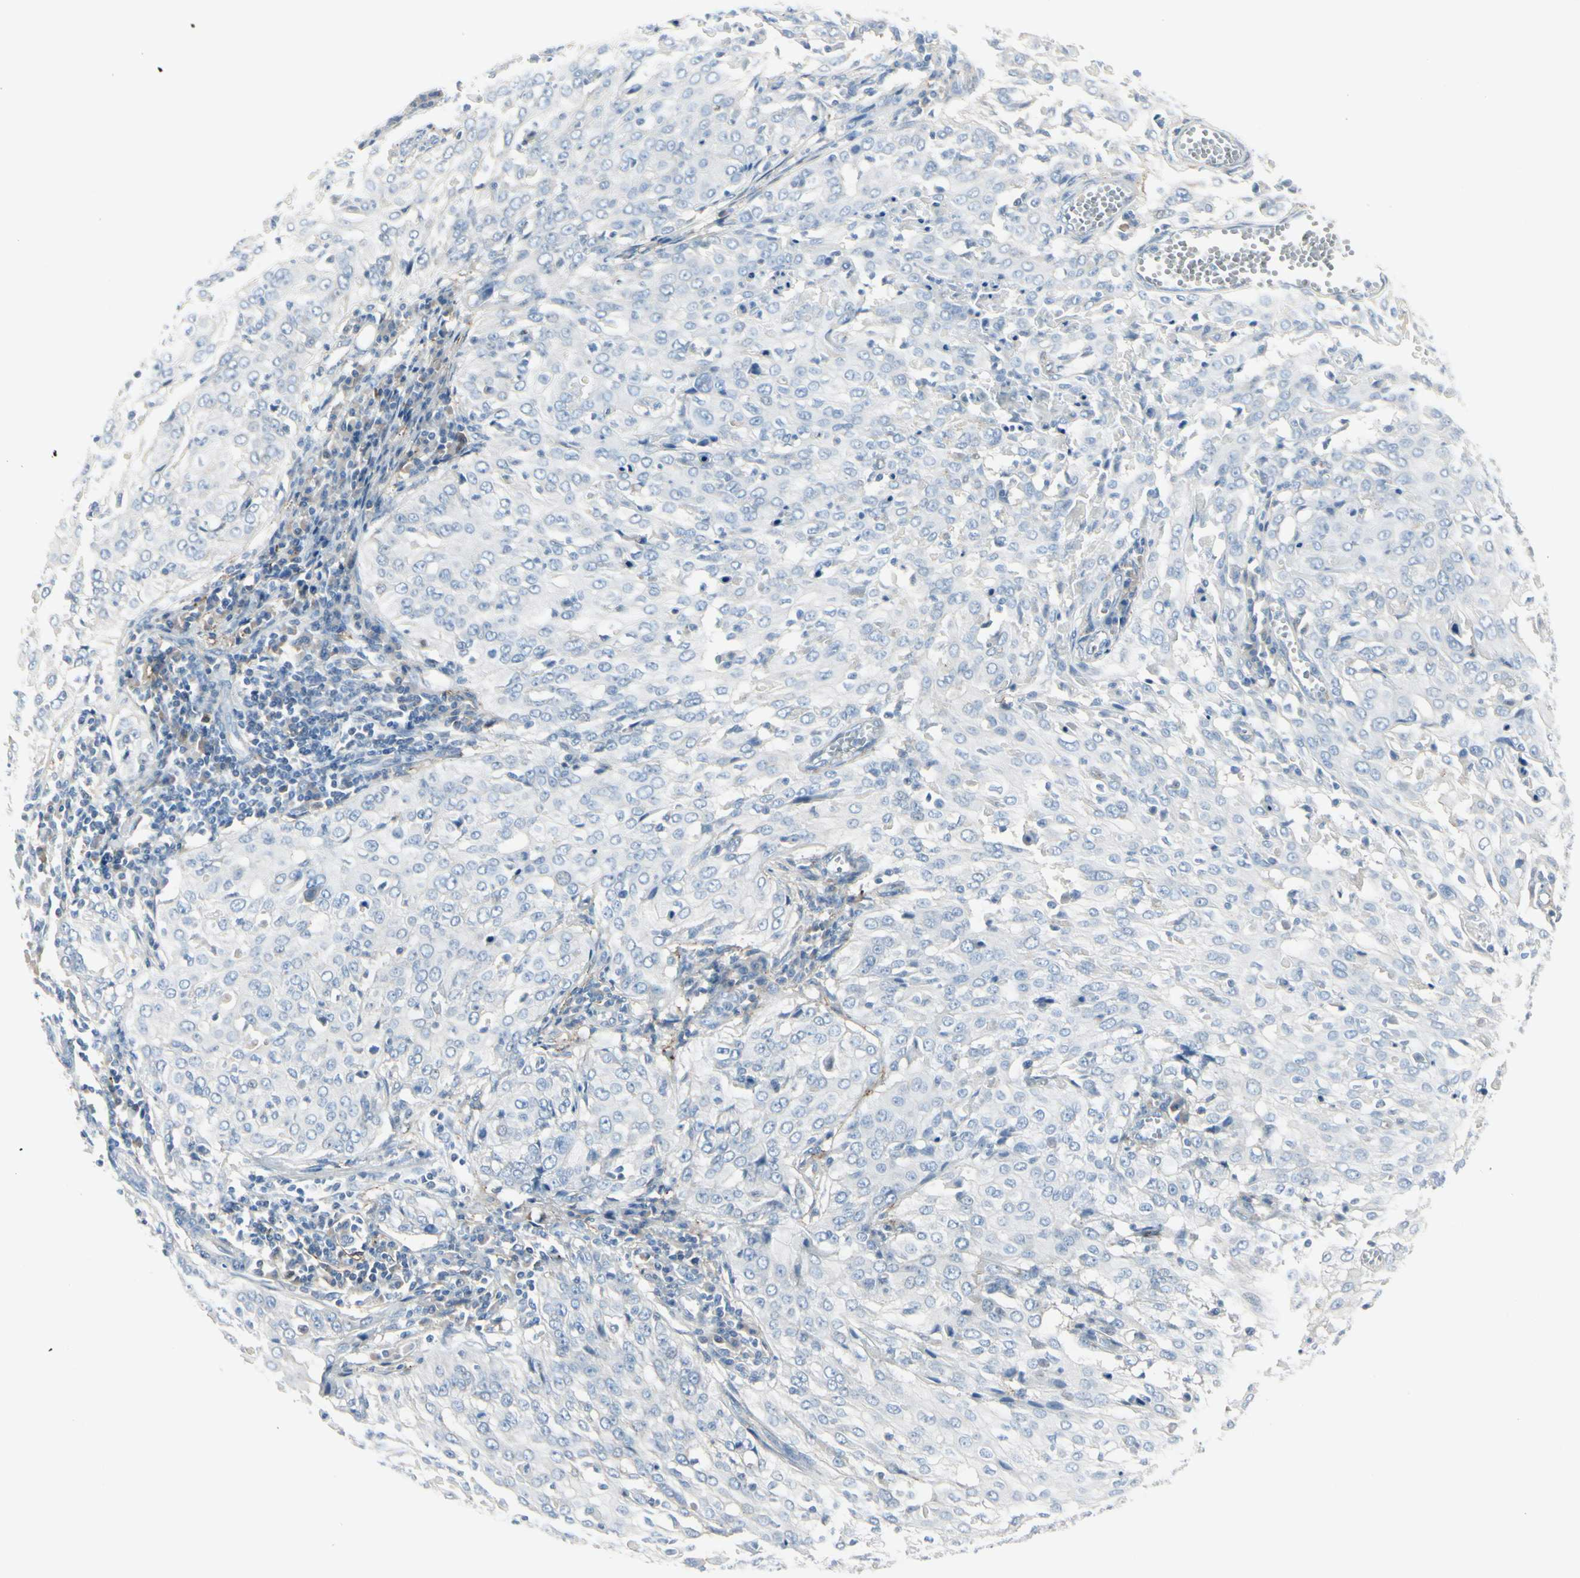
{"staining": {"intensity": "negative", "quantity": "none", "location": "none"}, "tissue": "cervical cancer", "cell_type": "Tumor cells", "image_type": "cancer", "snomed": [{"axis": "morphology", "description": "Squamous cell carcinoma, NOS"}, {"axis": "topography", "description": "Cervix"}], "caption": "Tumor cells are negative for brown protein staining in cervical cancer.", "gene": "CACNA2D1", "patient": {"sex": "female", "age": 39}}